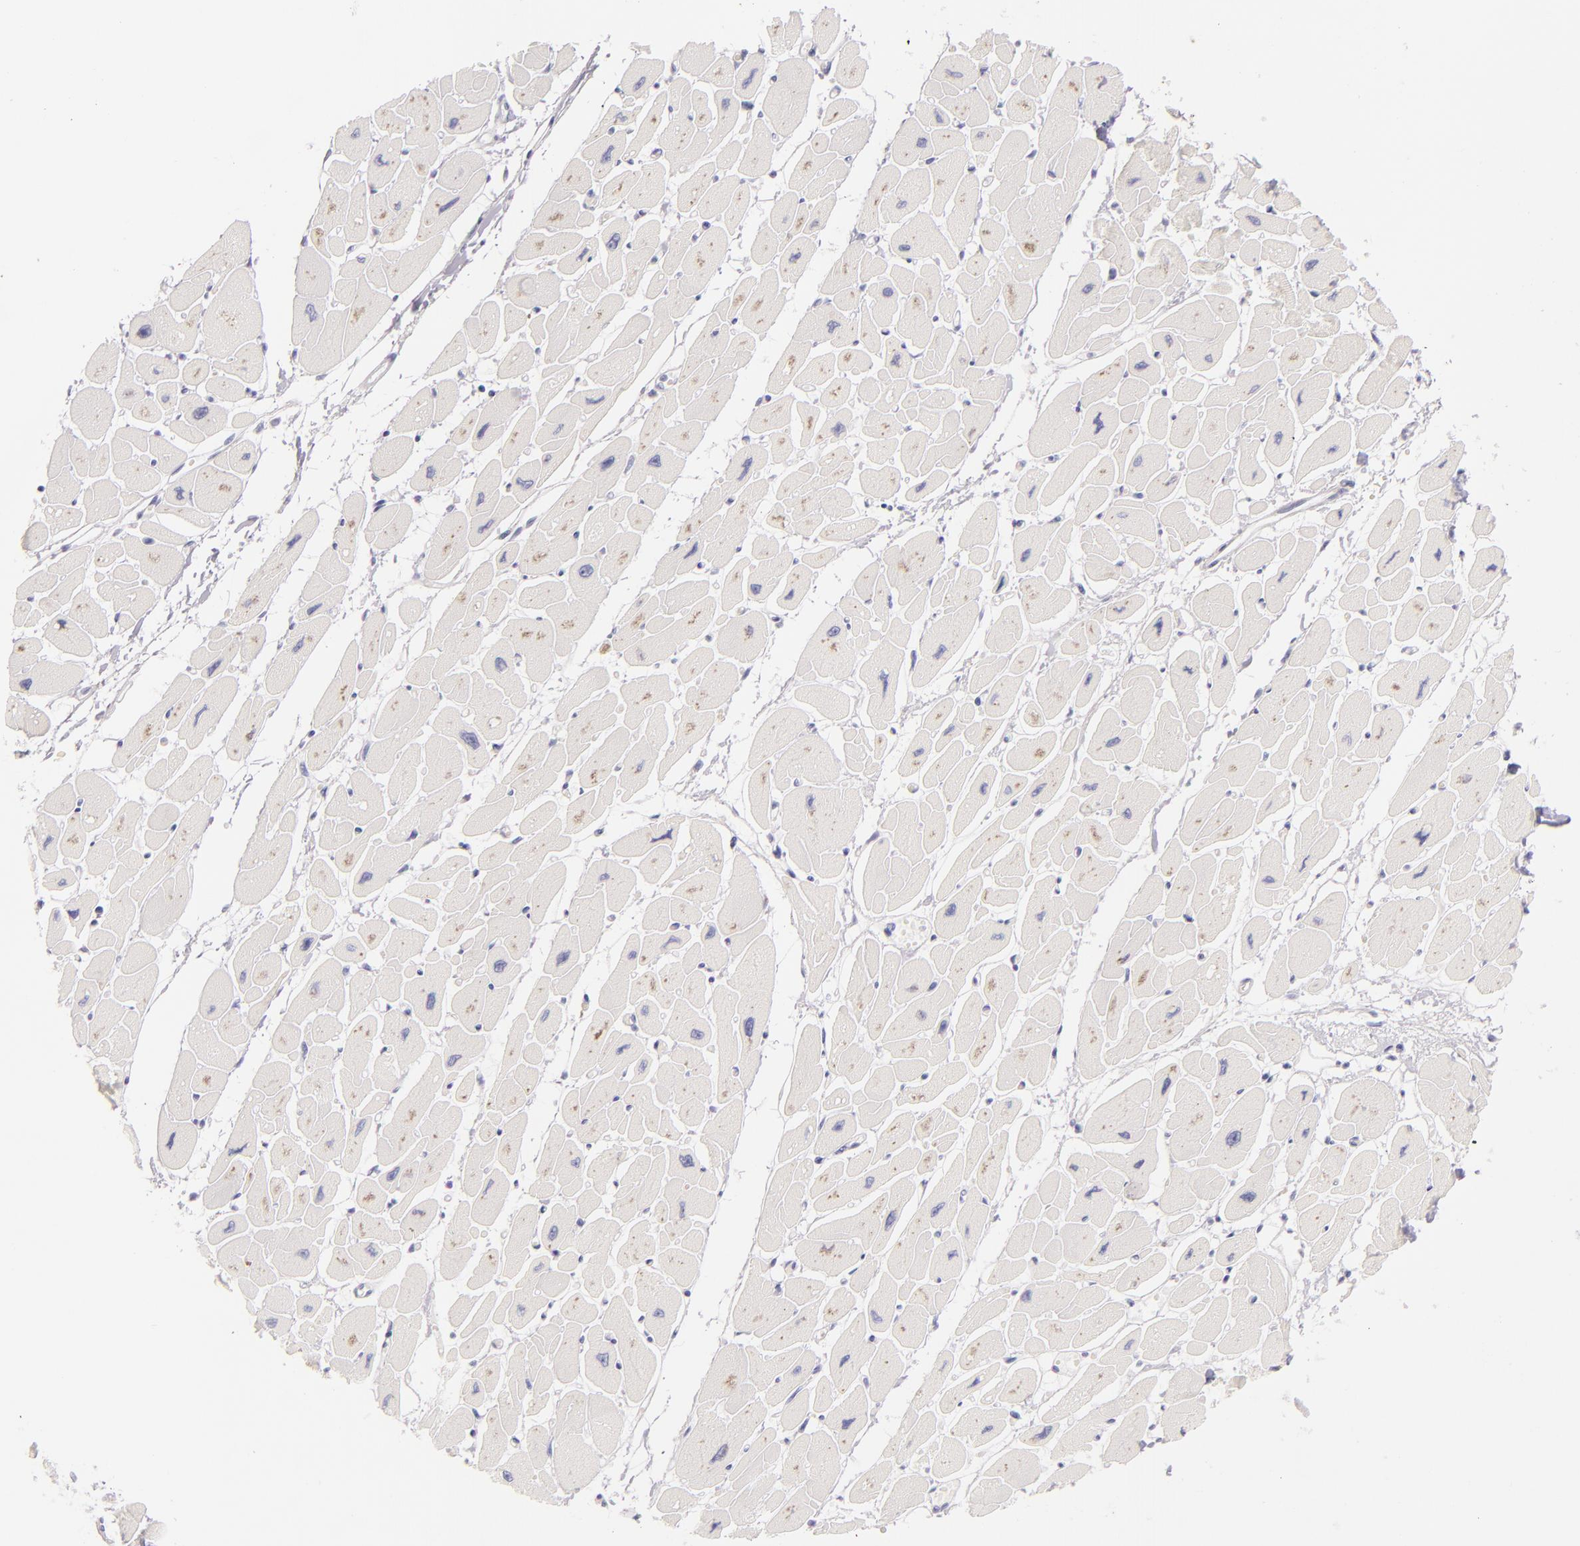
{"staining": {"intensity": "negative", "quantity": "none", "location": "none"}, "tissue": "heart muscle", "cell_type": "Cardiomyocytes", "image_type": "normal", "snomed": [{"axis": "morphology", "description": "Normal tissue, NOS"}, {"axis": "topography", "description": "Heart"}], "caption": "Immunohistochemistry of normal heart muscle demonstrates no staining in cardiomyocytes.", "gene": "FABP1", "patient": {"sex": "female", "age": 54}}